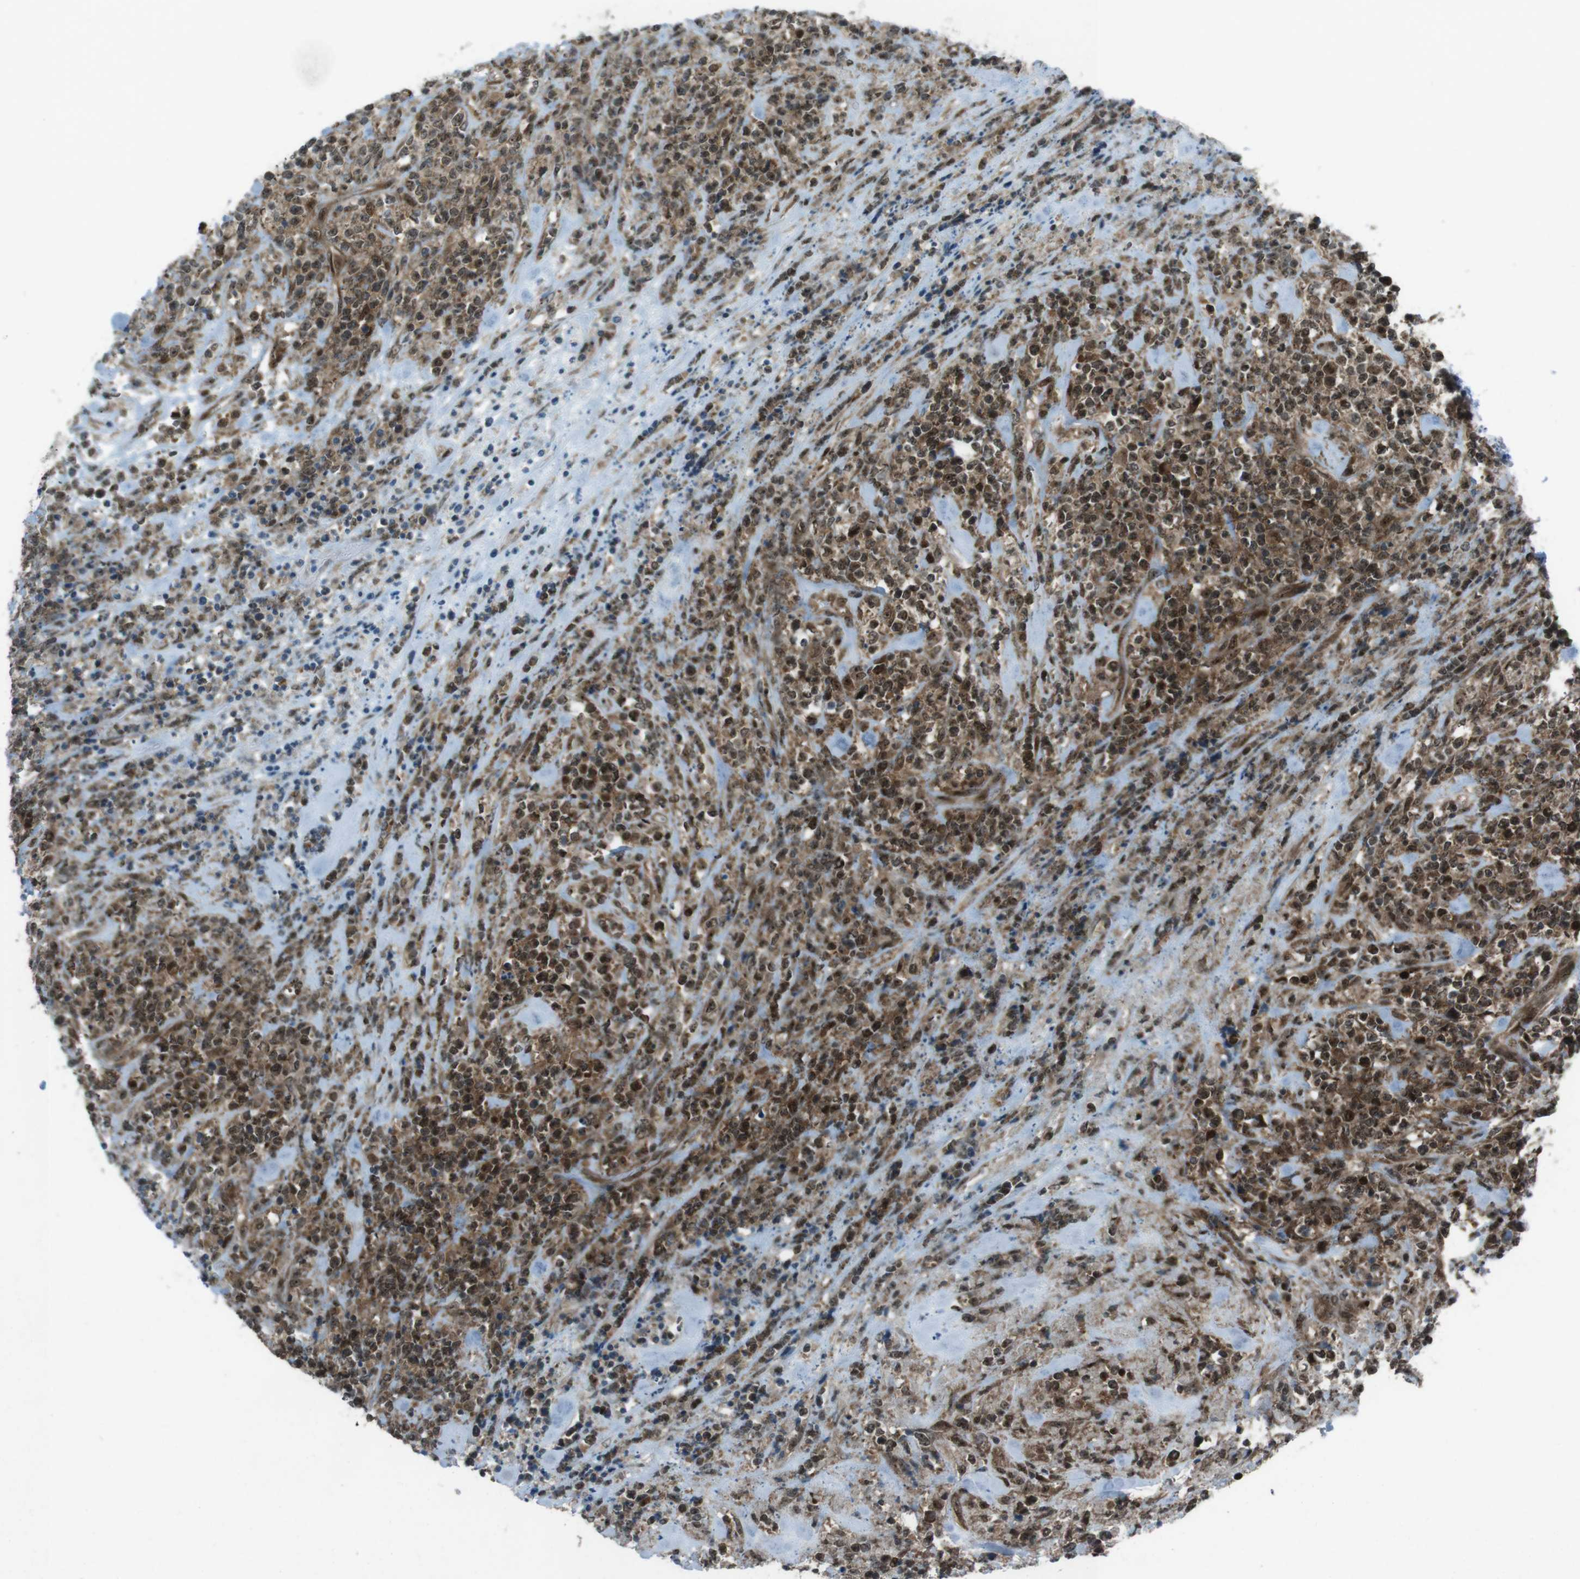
{"staining": {"intensity": "moderate", "quantity": ">75%", "location": "cytoplasmic/membranous"}, "tissue": "lymphoma", "cell_type": "Tumor cells", "image_type": "cancer", "snomed": [{"axis": "morphology", "description": "Malignant lymphoma, non-Hodgkin's type, High grade"}, {"axis": "topography", "description": "Soft tissue"}], "caption": "Protein analysis of lymphoma tissue displays moderate cytoplasmic/membranous expression in approximately >75% of tumor cells.", "gene": "CSNK1D", "patient": {"sex": "male", "age": 18}}